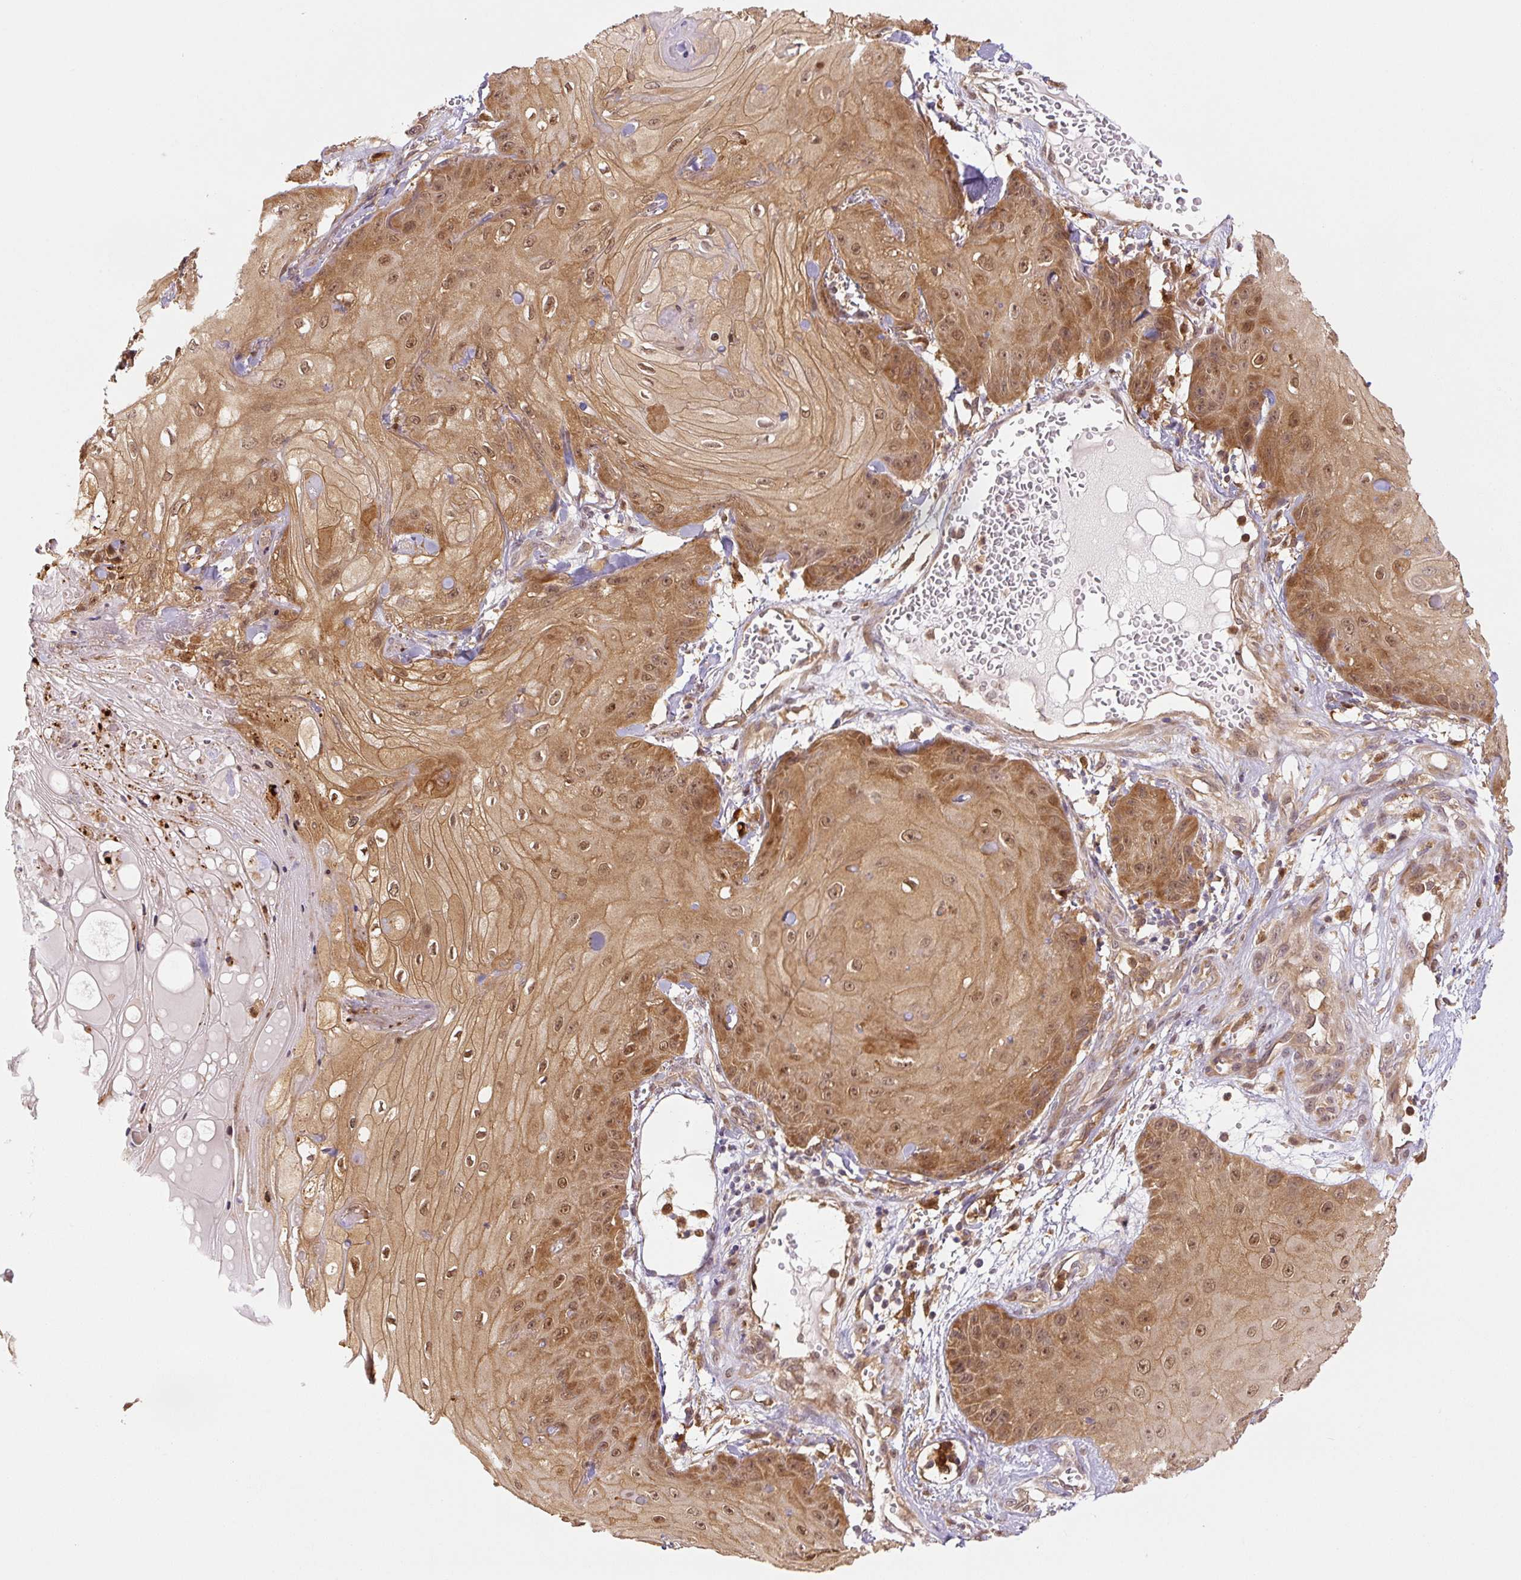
{"staining": {"intensity": "moderate", "quantity": ">75%", "location": "cytoplasmic/membranous,nuclear"}, "tissue": "skin cancer", "cell_type": "Tumor cells", "image_type": "cancer", "snomed": [{"axis": "morphology", "description": "Squamous cell carcinoma, NOS"}, {"axis": "topography", "description": "Skin"}], "caption": "Skin cancer was stained to show a protein in brown. There is medium levels of moderate cytoplasmic/membranous and nuclear expression in approximately >75% of tumor cells. Using DAB (3,3'-diaminobenzidine) (brown) and hematoxylin (blue) stains, captured at high magnification using brightfield microscopy.", "gene": "ZSWIM7", "patient": {"sex": "male", "age": 74}}